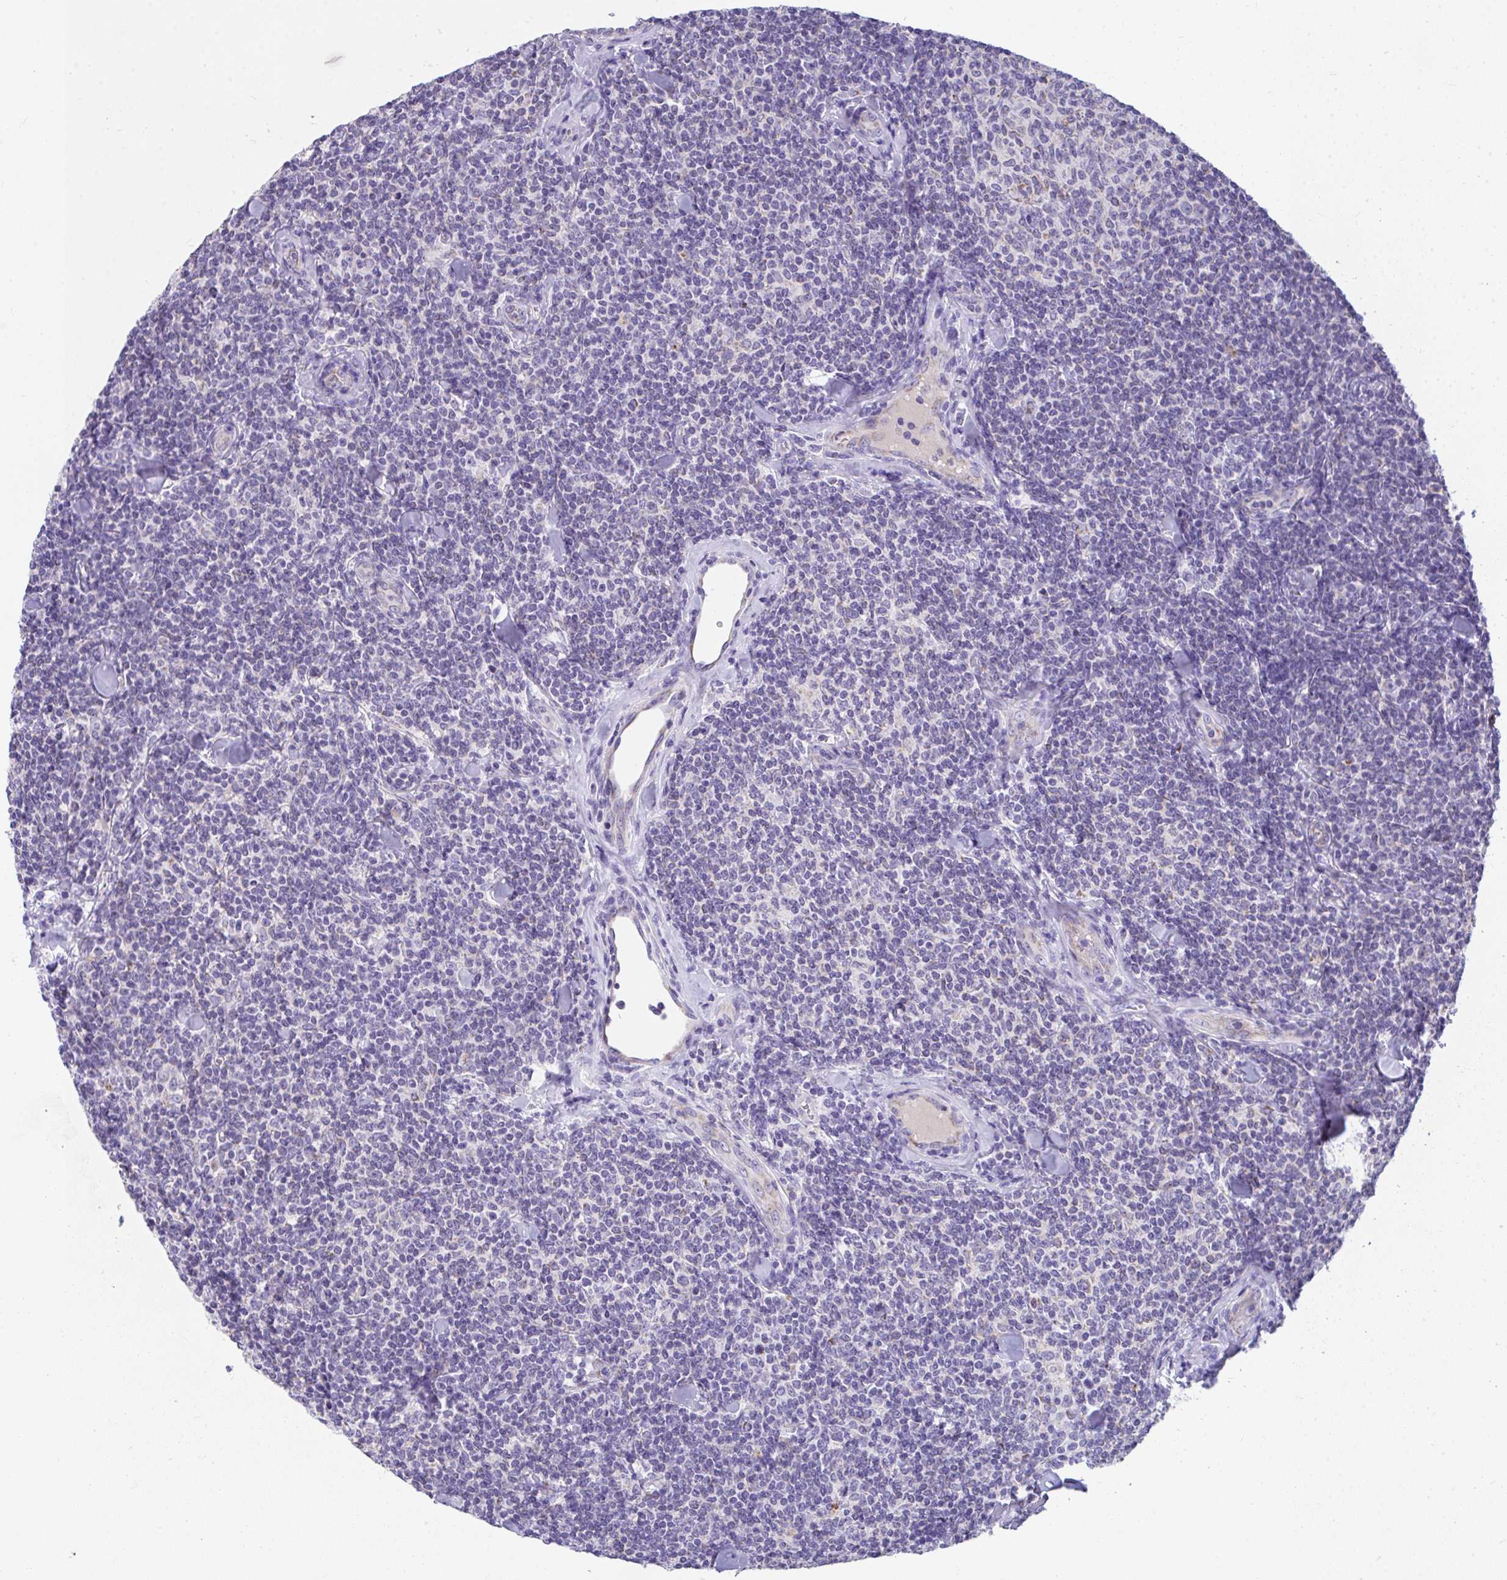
{"staining": {"intensity": "negative", "quantity": "none", "location": "none"}, "tissue": "lymphoma", "cell_type": "Tumor cells", "image_type": "cancer", "snomed": [{"axis": "morphology", "description": "Malignant lymphoma, non-Hodgkin's type, Low grade"}, {"axis": "topography", "description": "Lymph node"}], "caption": "DAB (3,3'-diaminobenzidine) immunohistochemical staining of malignant lymphoma, non-Hodgkin's type (low-grade) demonstrates no significant expression in tumor cells.", "gene": "COA5", "patient": {"sex": "female", "age": 56}}